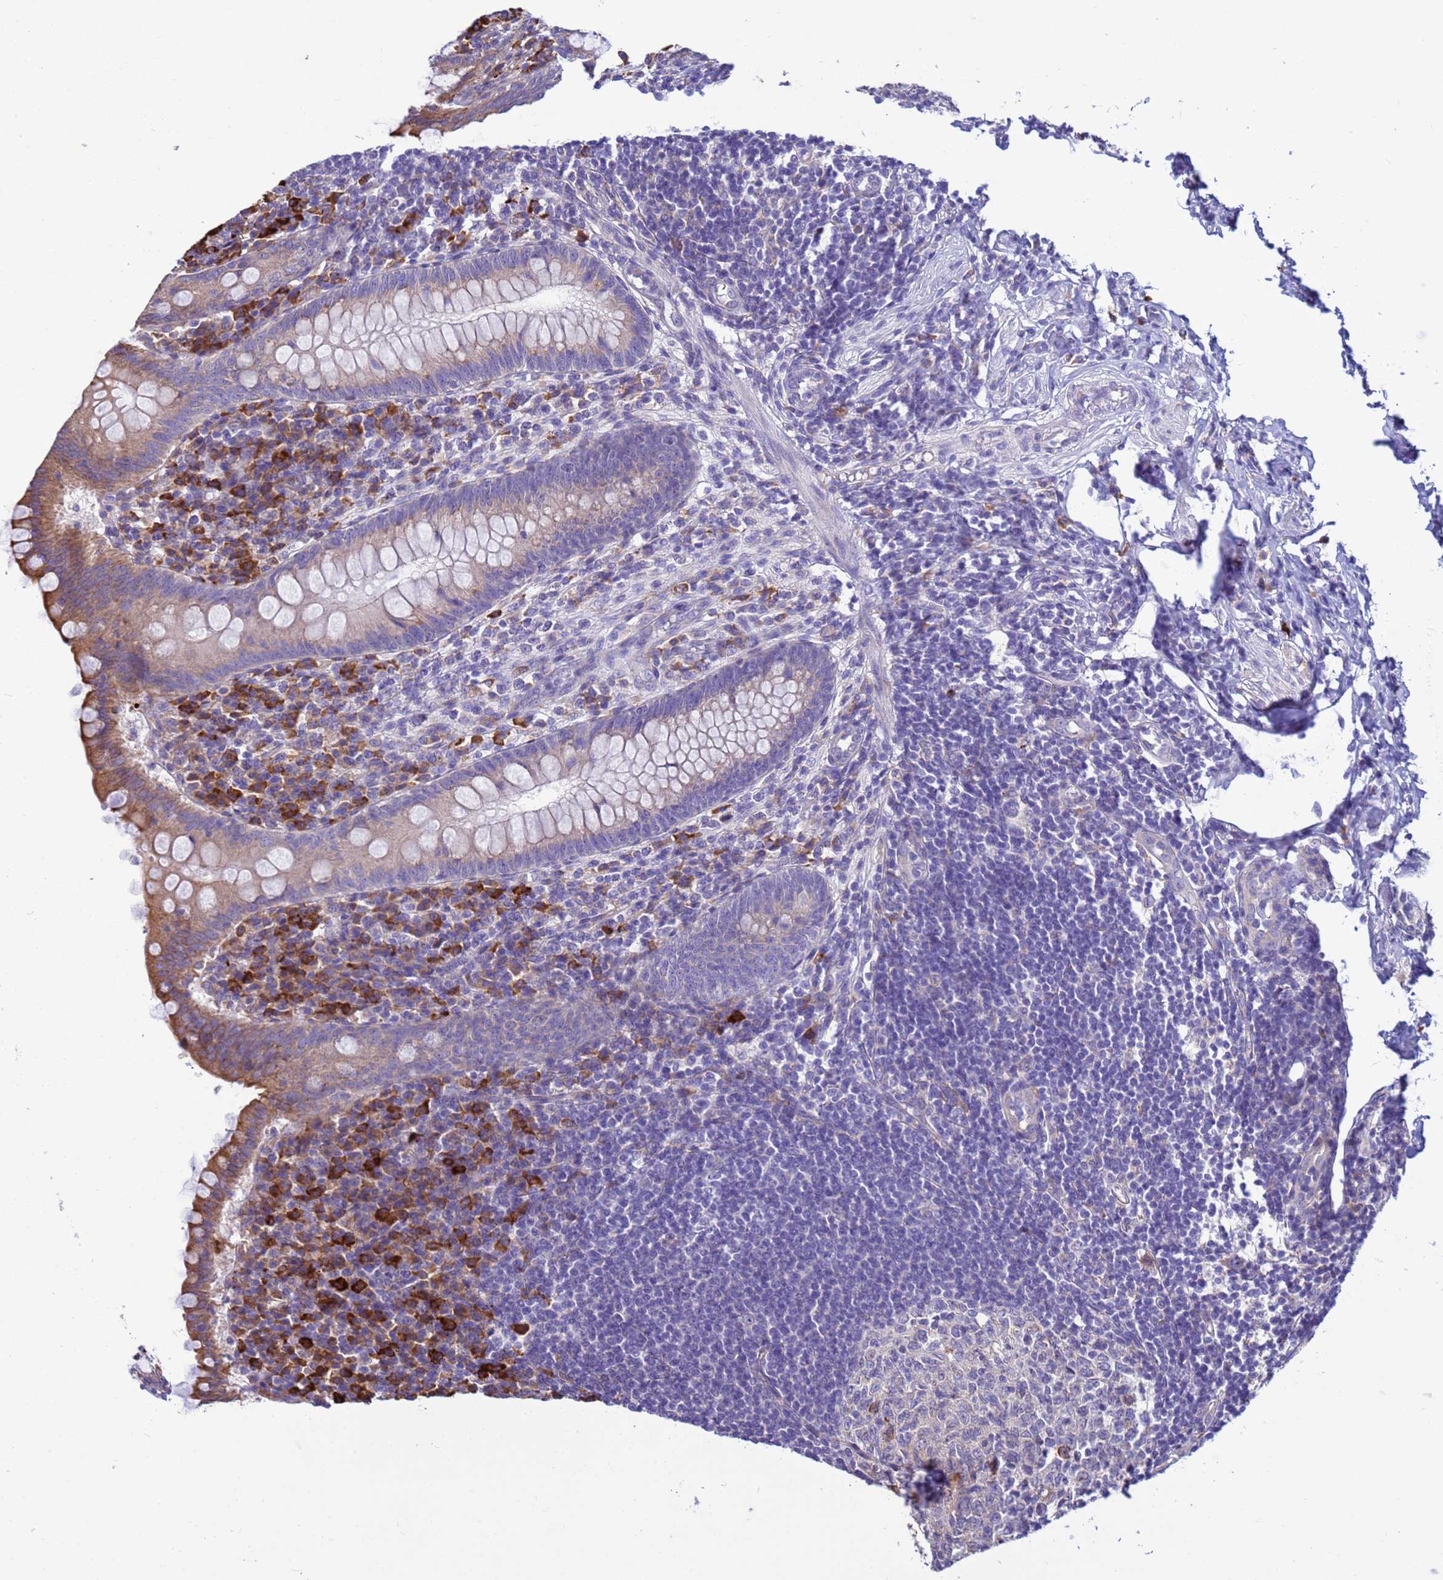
{"staining": {"intensity": "strong", "quantity": "<25%", "location": "cytoplasmic/membranous"}, "tissue": "appendix", "cell_type": "Glandular cells", "image_type": "normal", "snomed": [{"axis": "morphology", "description": "Normal tissue, NOS"}, {"axis": "topography", "description": "Appendix"}], "caption": "This micrograph exhibits immunohistochemistry (IHC) staining of unremarkable appendix, with medium strong cytoplasmic/membranous positivity in about <25% of glandular cells.", "gene": "THAP5", "patient": {"sex": "female", "age": 33}}